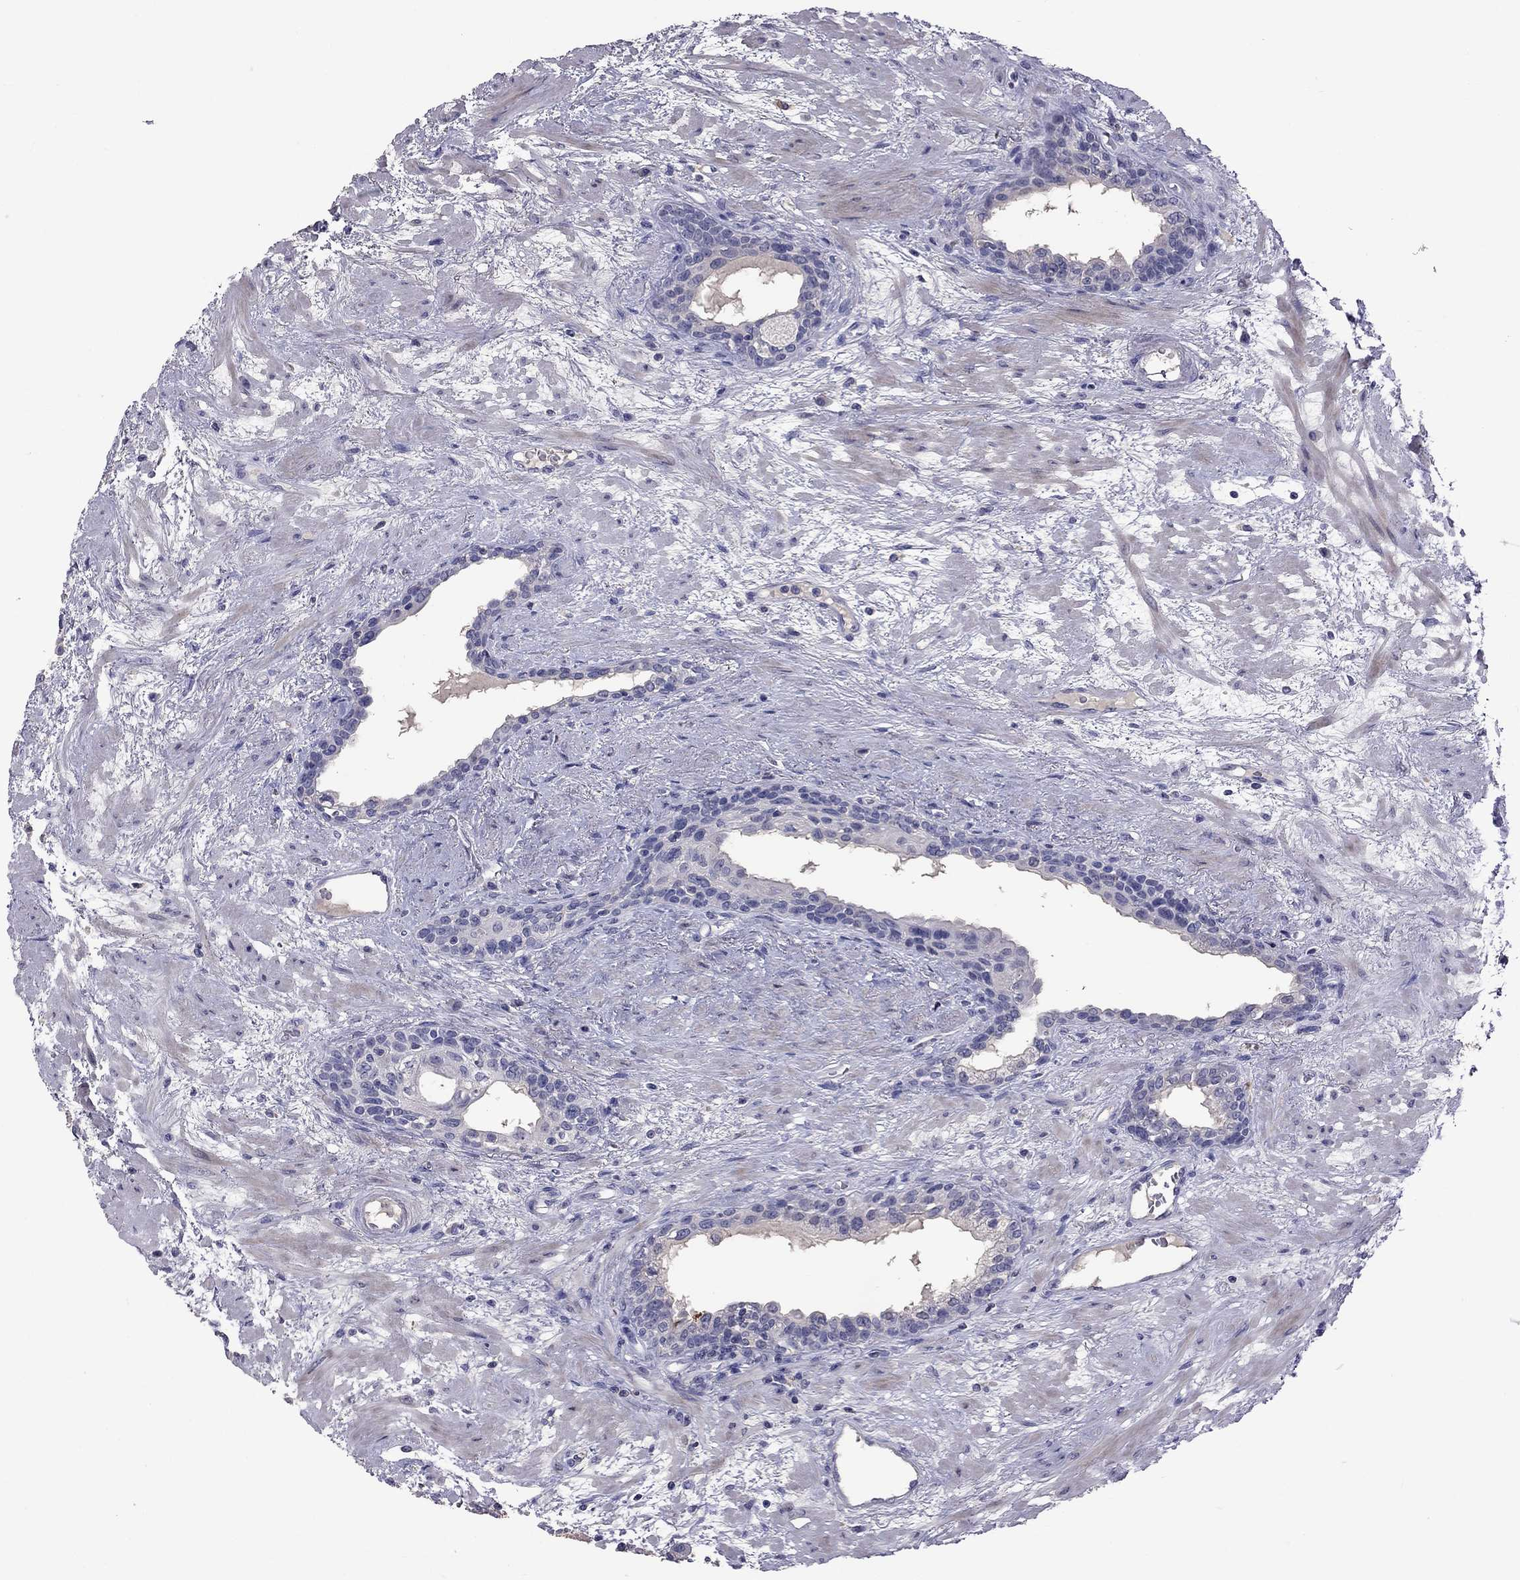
{"staining": {"intensity": "negative", "quantity": "none", "location": "none"}, "tissue": "prostate", "cell_type": "Glandular cells", "image_type": "normal", "snomed": [{"axis": "morphology", "description": "Normal tissue, NOS"}, {"axis": "topography", "description": "Prostate"}], "caption": "The histopathology image exhibits no significant expression in glandular cells of prostate.", "gene": "CFAP91", "patient": {"sex": "male", "age": 63}}